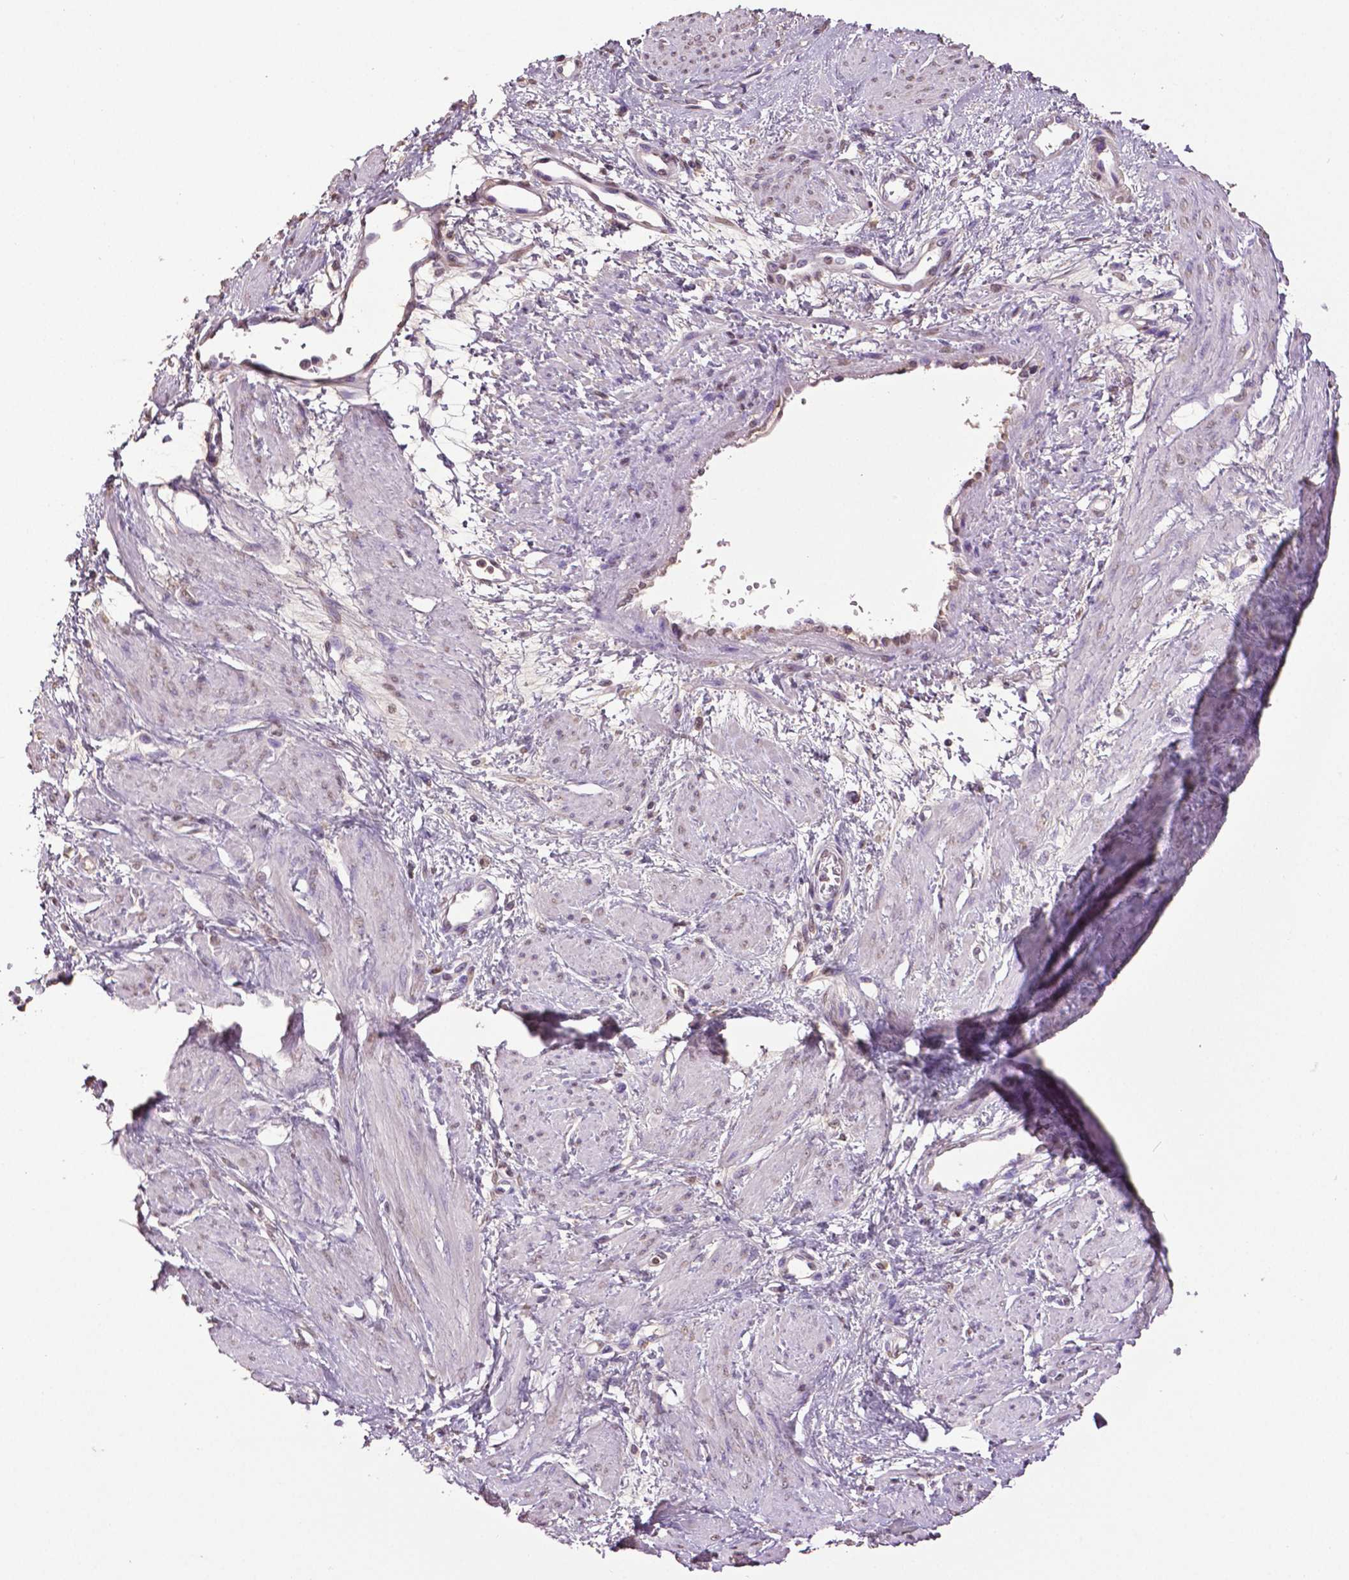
{"staining": {"intensity": "negative", "quantity": "none", "location": "none"}, "tissue": "smooth muscle", "cell_type": "Smooth muscle cells", "image_type": "normal", "snomed": [{"axis": "morphology", "description": "Normal tissue, NOS"}, {"axis": "topography", "description": "Smooth muscle"}, {"axis": "topography", "description": "Uterus"}], "caption": "This image is of normal smooth muscle stained with IHC to label a protein in brown with the nuclei are counter-stained blue. There is no staining in smooth muscle cells.", "gene": "RUNX3", "patient": {"sex": "female", "age": 39}}